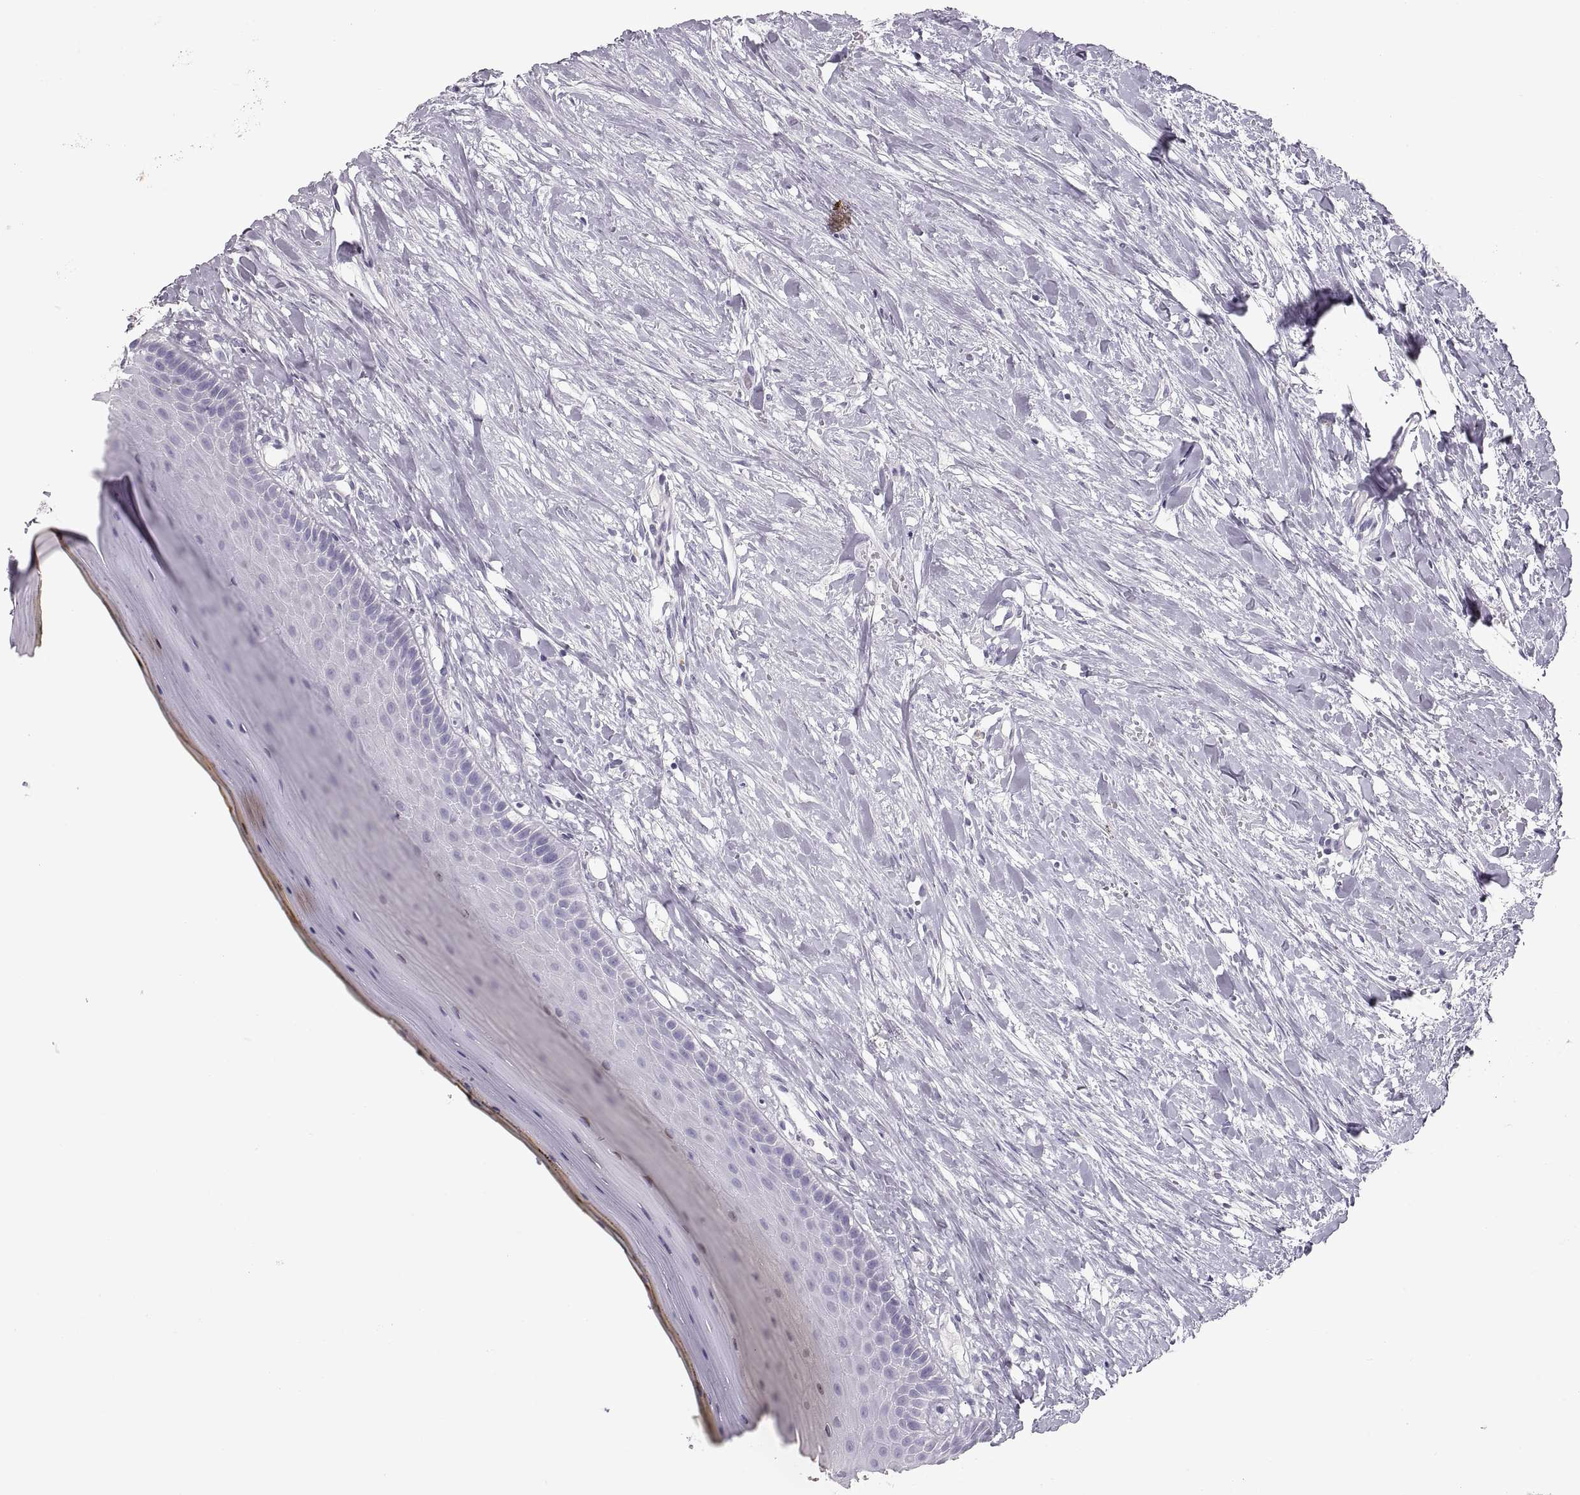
{"staining": {"intensity": "negative", "quantity": "none", "location": "none"}, "tissue": "oral mucosa", "cell_type": "Squamous epithelial cells", "image_type": "normal", "snomed": [{"axis": "morphology", "description": "Normal tissue, NOS"}, {"axis": "topography", "description": "Oral tissue"}], "caption": "Protein analysis of normal oral mucosa displays no significant expression in squamous epithelial cells.", "gene": "COL9A3", "patient": {"sex": "female", "age": 43}}